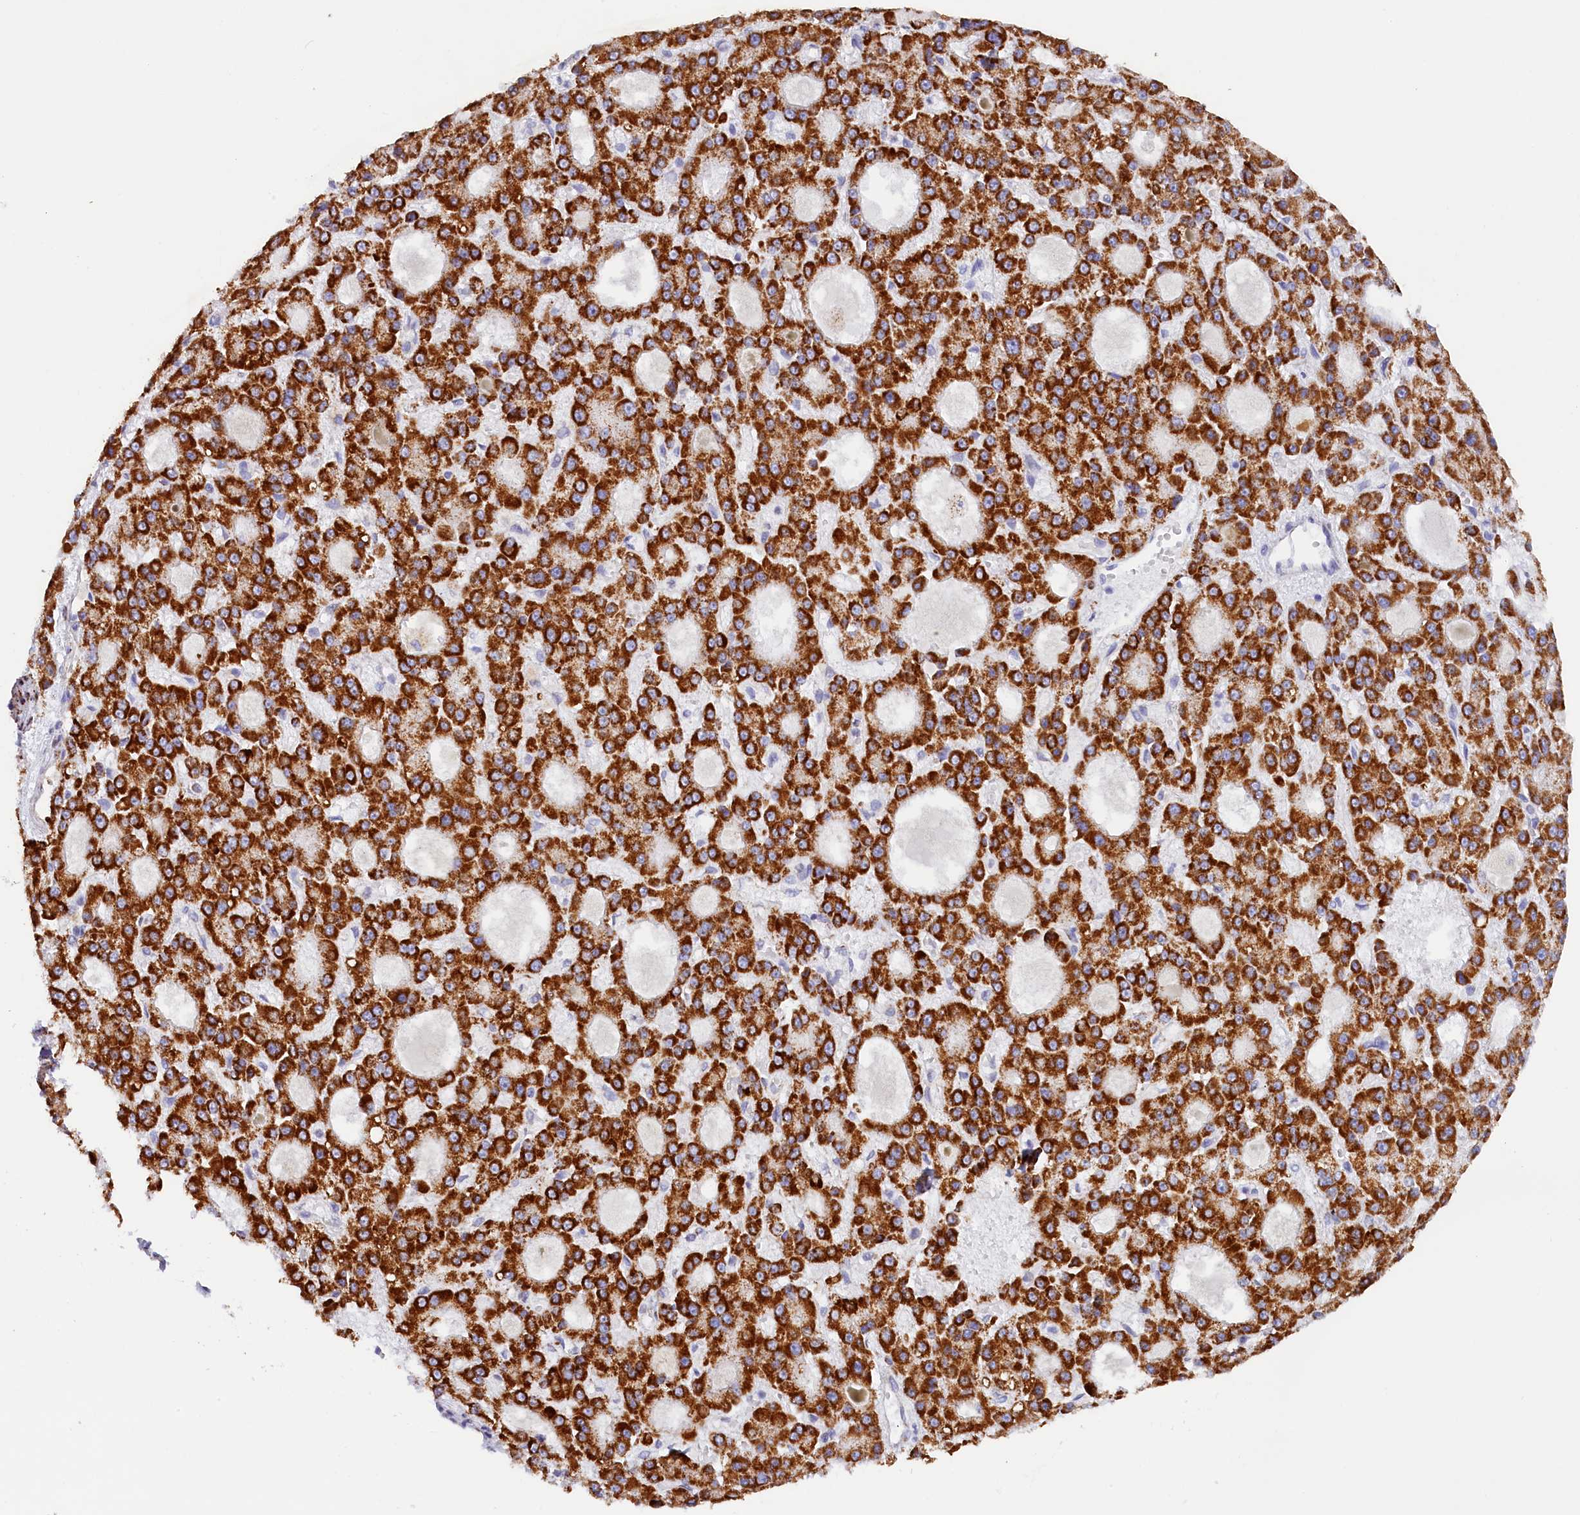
{"staining": {"intensity": "strong", "quantity": ">75%", "location": "cytoplasmic/membranous"}, "tissue": "liver cancer", "cell_type": "Tumor cells", "image_type": "cancer", "snomed": [{"axis": "morphology", "description": "Carcinoma, Hepatocellular, NOS"}, {"axis": "topography", "description": "Liver"}], "caption": "A high-resolution histopathology image shows immunohistochemistry staining of liver cancer, which shows strong cytoplasmic/membranous expression in about >75% of tumor cells.", "gene": "AKTIP", "patient": {"sex": "male", "age": 70}}